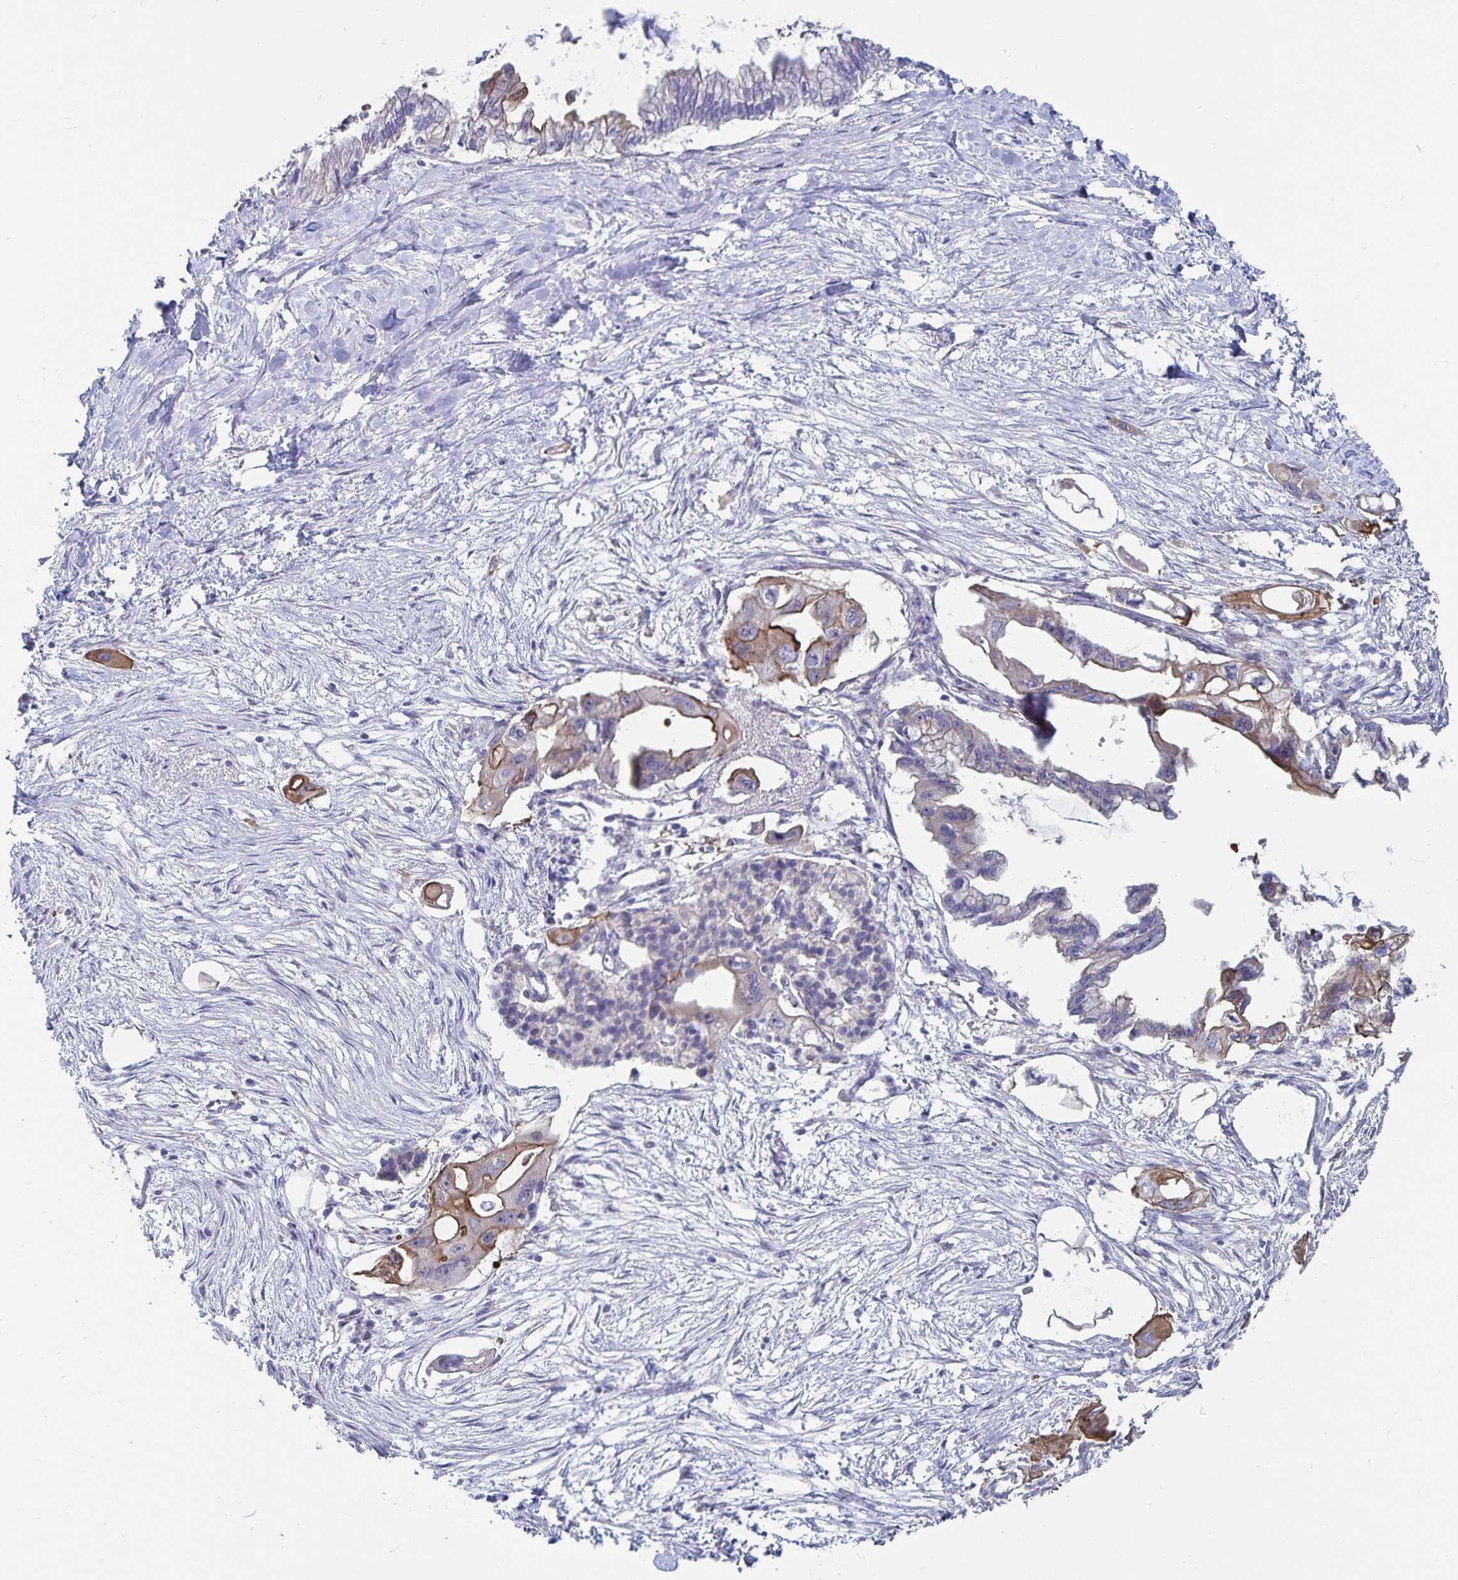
{"staining": {"intensity": "moderate", "quantity": "<25%", "location": "cytoplasmic/membranous"}, "tissue": "pancreatic cancer", "cell_type": "Tumor cells", "image_type": "cancer", "snomed": [{"axis": "morphology", "description": "Adenocarcinoma, NOS"}, {"axis": "topography", "description": "Pancreas"}], "caption": "The histopathology image displays immunohistochemical staining of pancreatic cancer (adenocarcinoma). There is moderate cytoplasmic/membranous positivity is present in about <25% of tumor cells.", "gene": "SSTR1", "patient": {"sex": "male", "age": 61}}